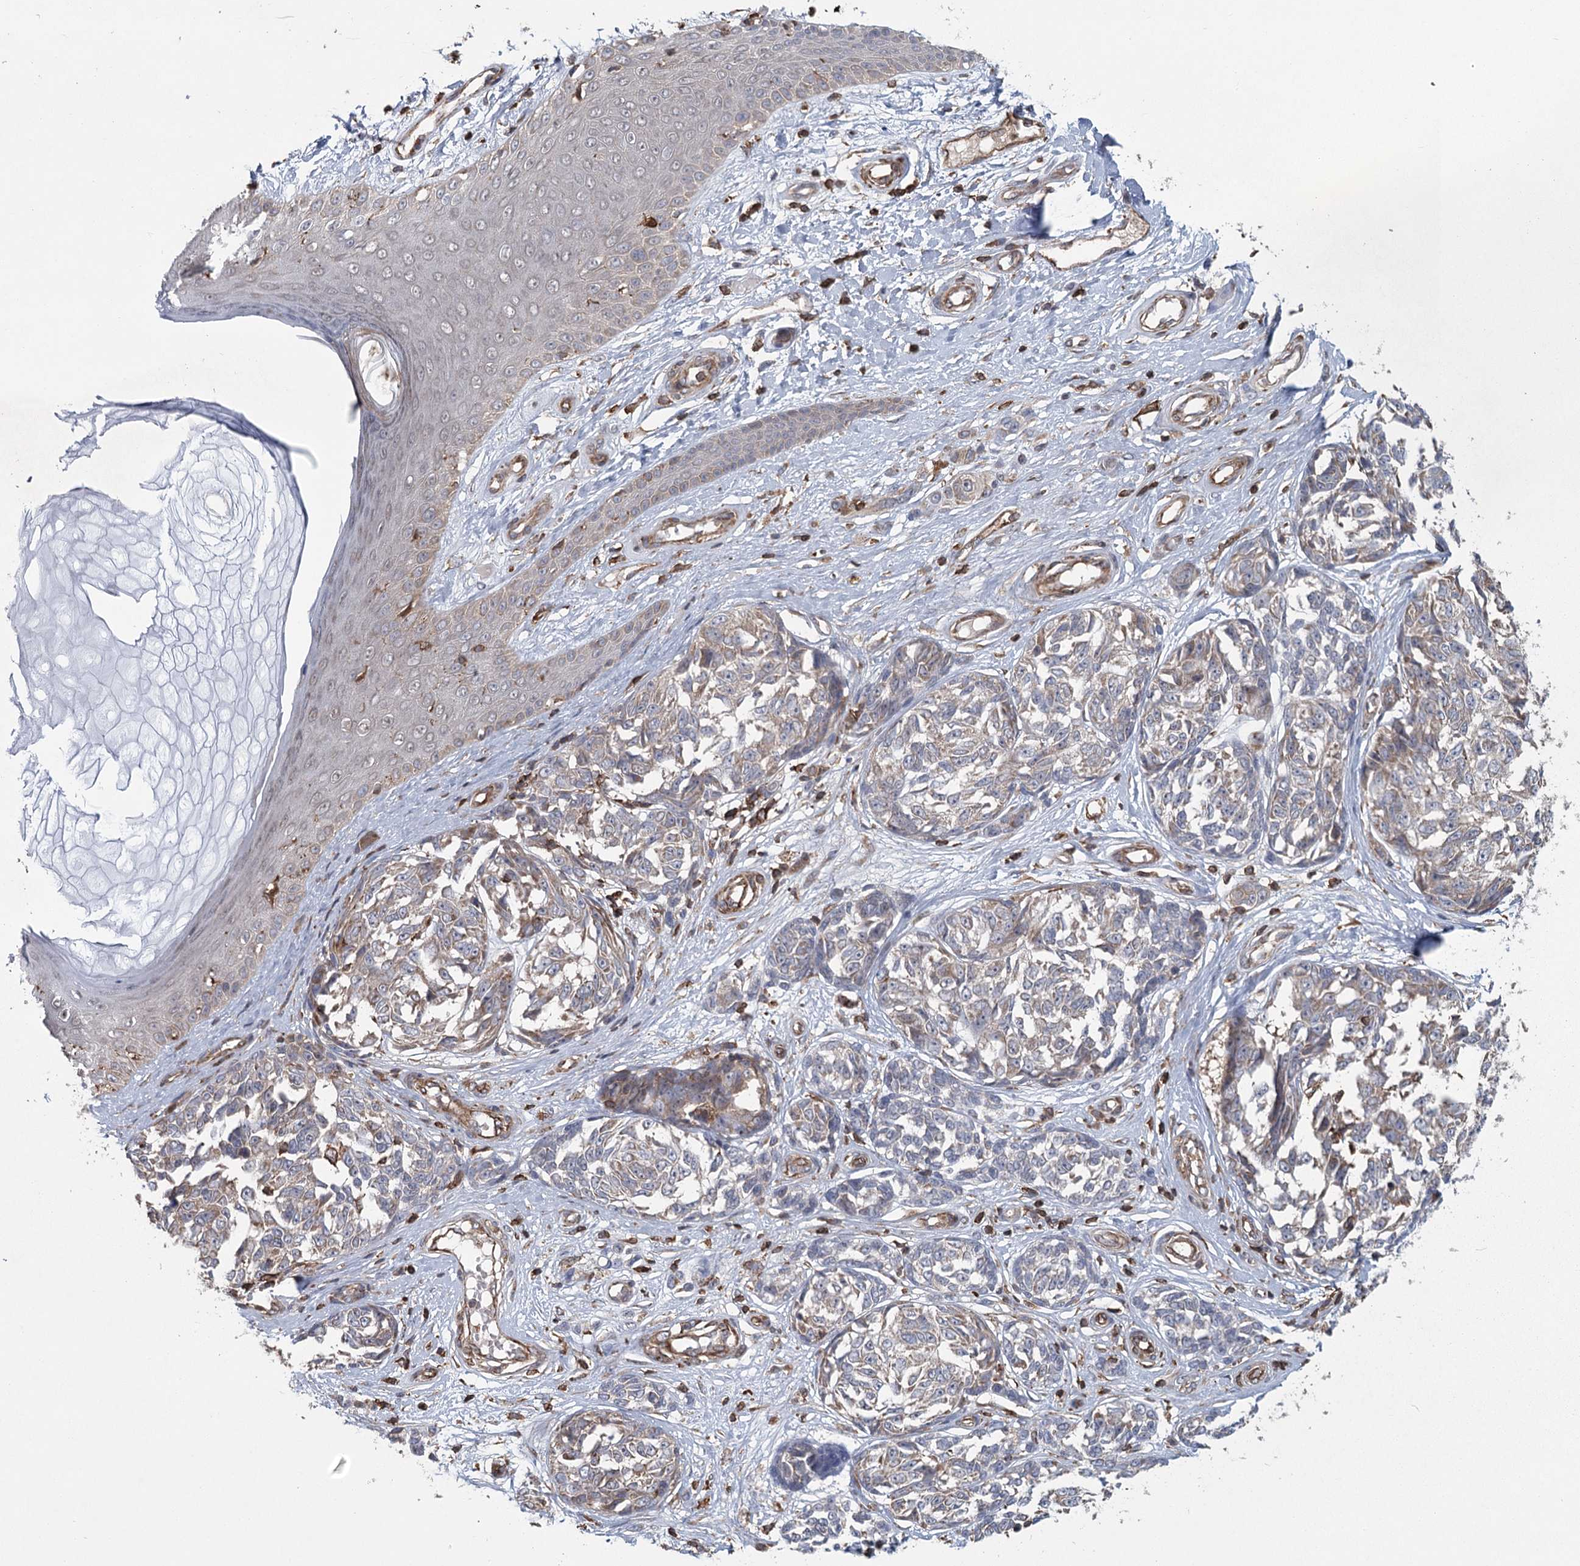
{"staining": {"intensity": "weak", "quantity": "<25%", "location": "cytoplasmic/membranous"}, "tissue": "melanoma", "cell_type": "Tumor cells", "image_type": "cancer", "snomed": [{"axis": "morphology", "description": "Malignant melanoma, NOS"}, {"axis": "topography", "description": "Skin"}], "caption": "This is a micrograph of immunohistochemistry staining of melanoma, which shows no positivity in tumor cells. (Brightfield microscopy of DAB IHC at high magnification).", "gene": "PLEKHA7", "patient": {"sex": "female", "age": 64}}